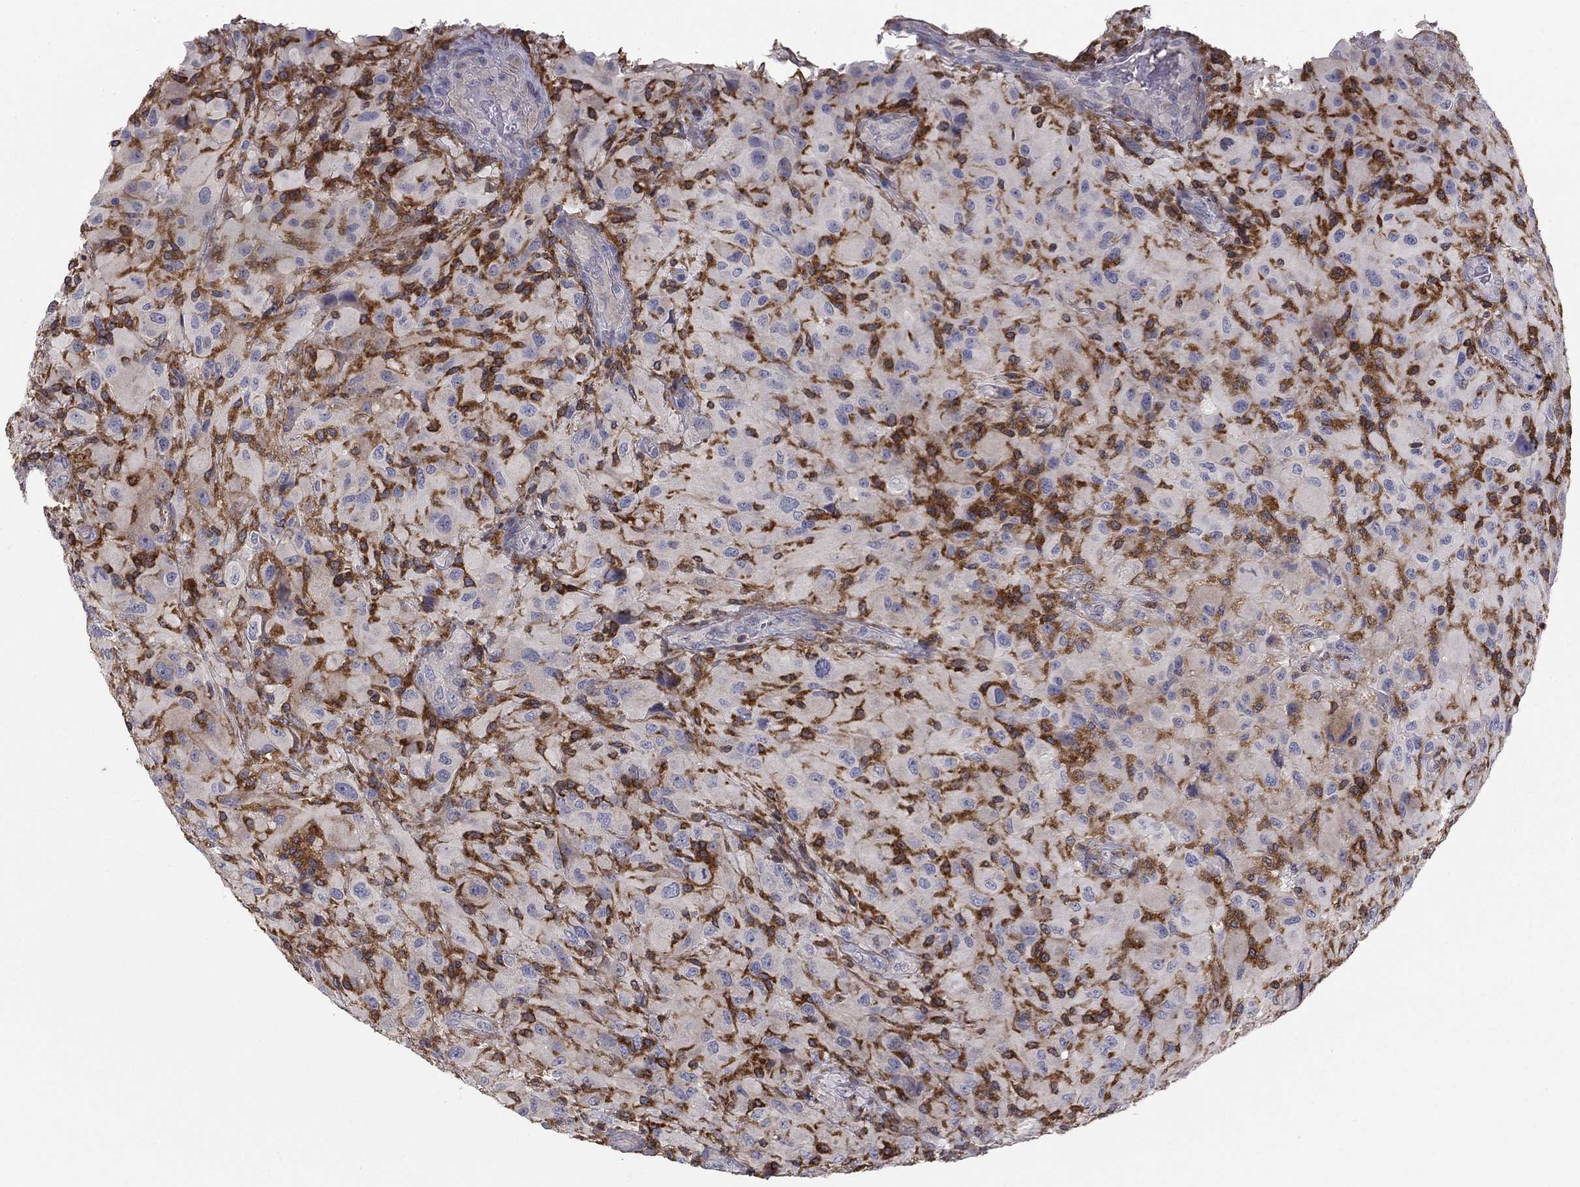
{"staining": {"intensity": "negative", "quantity": "none", "location": "none"}, "tissue": "glioma", "cell_type": "Tumor cells", "image_type": "cancer", "snomed": [{"axis": "morphology", "description": "Glioma, malignant, High grade"}, {"axis": "topography", "description": "Cerebral cortex"}], "caption": "Immunohistochemical staining of human high-grade glioma (malignant) demonstrates no significant expression in tumor cells. (Stains: DAB (3,3'-diaminobenzidine) IHC with hematoxylin counter stain, Microscopy: brightfield microscopy at high magnification).", "gene": "PLCB2", "patient": {"sex": "male", "age": 35}}